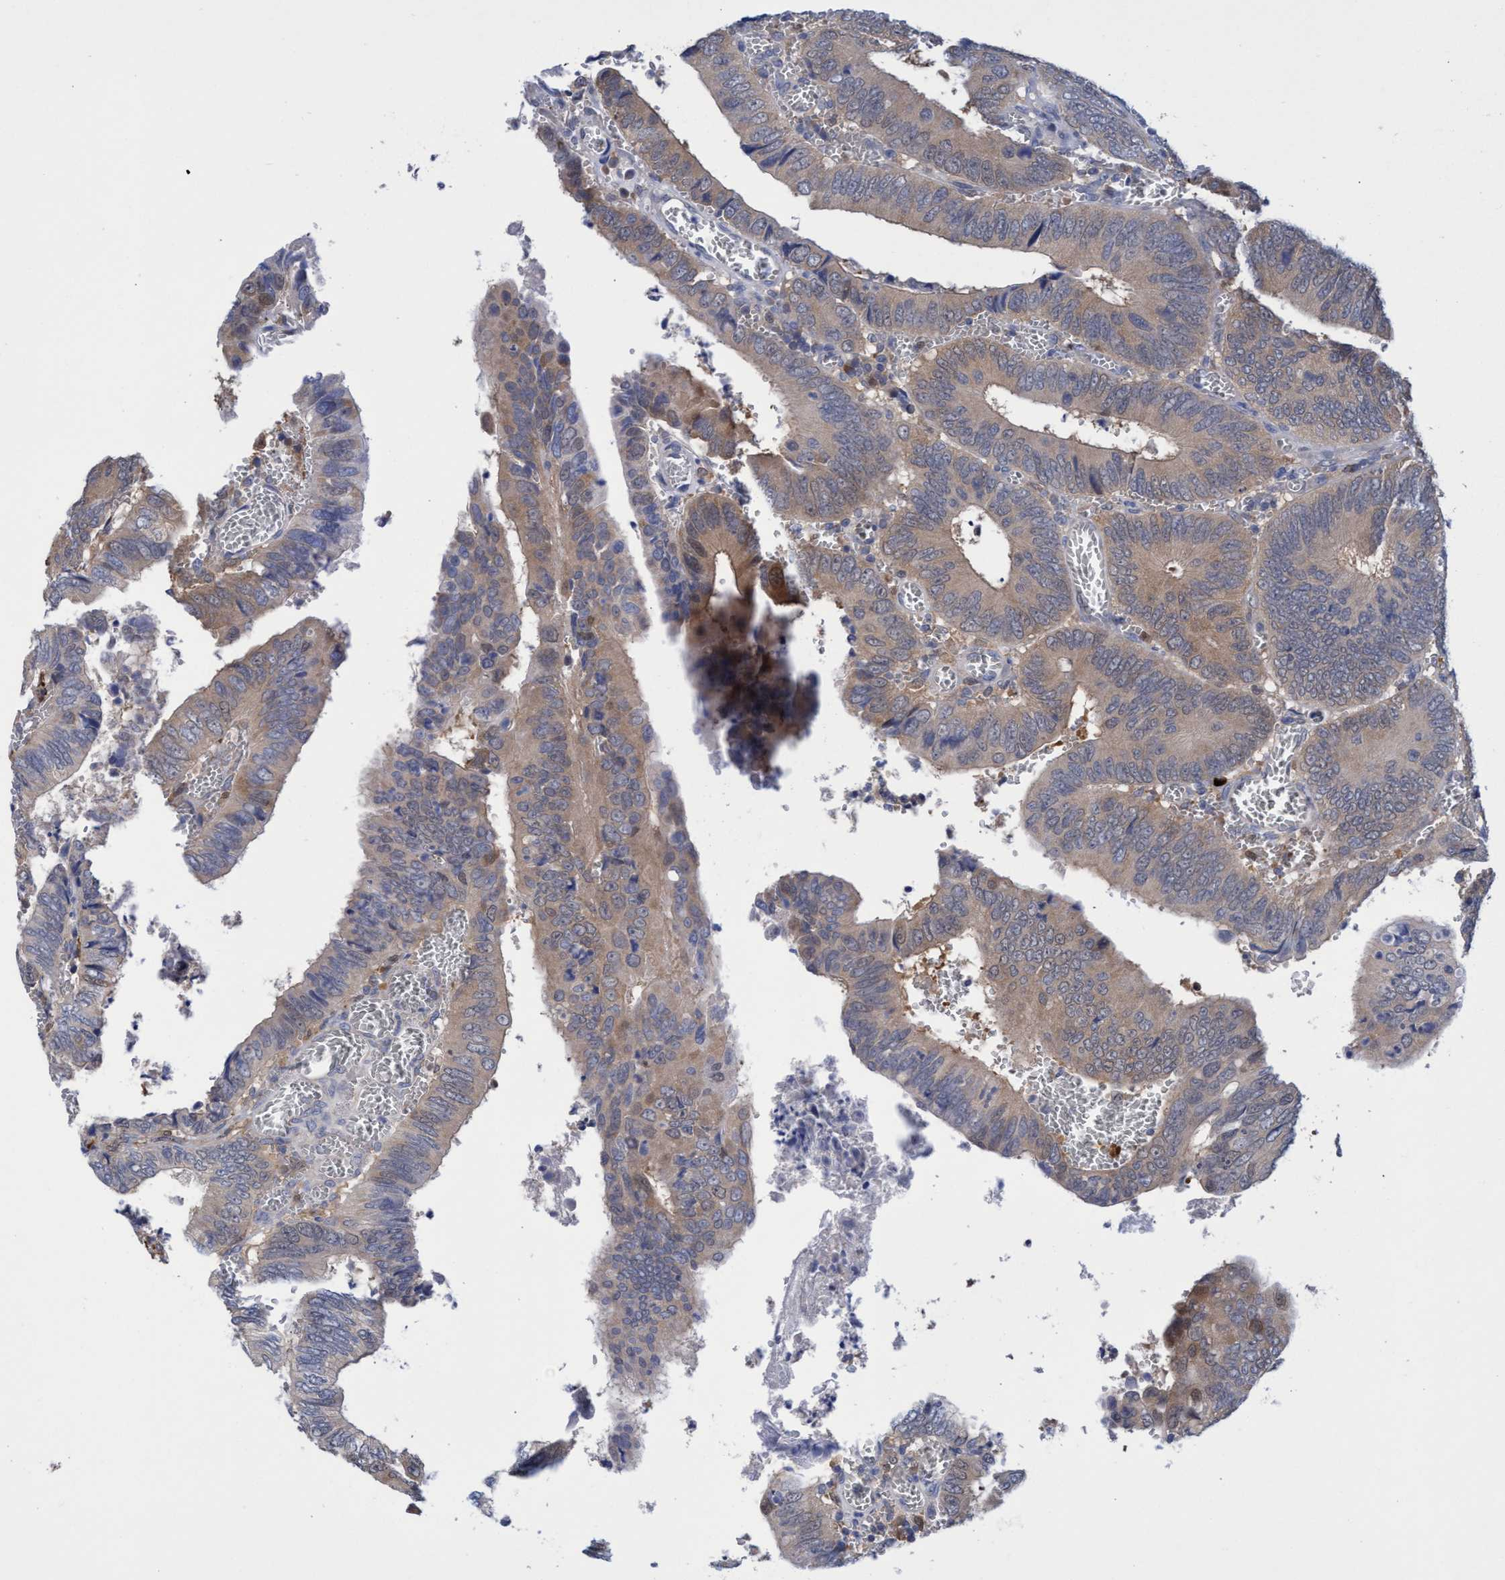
{"staining": {"intensity": "weak", "quantity": ">75%", "location": "cytoplasmic/membranous"}, "tissue": "colorectal cancer", "cell_type": "Tumor cells", "image_type": "cancer", "snomed": [{"axis": "morphology", "description": "Inflammation, NOS"}, {"axis": "morphology", "description": "Adenocarcinoma, NOS"}, {"axis": "topography", "description": "Colon"}], "caption": "A brown stain shows weak cytoplasmic/membranous expression of a protein in human colorectal cancer (adenocarcinoma) tumor cells. The protein is shown in brown color, while the nuclei are stained blue.", "gene": "PNPO", "patient": {"sex": "male", "age": 72}}